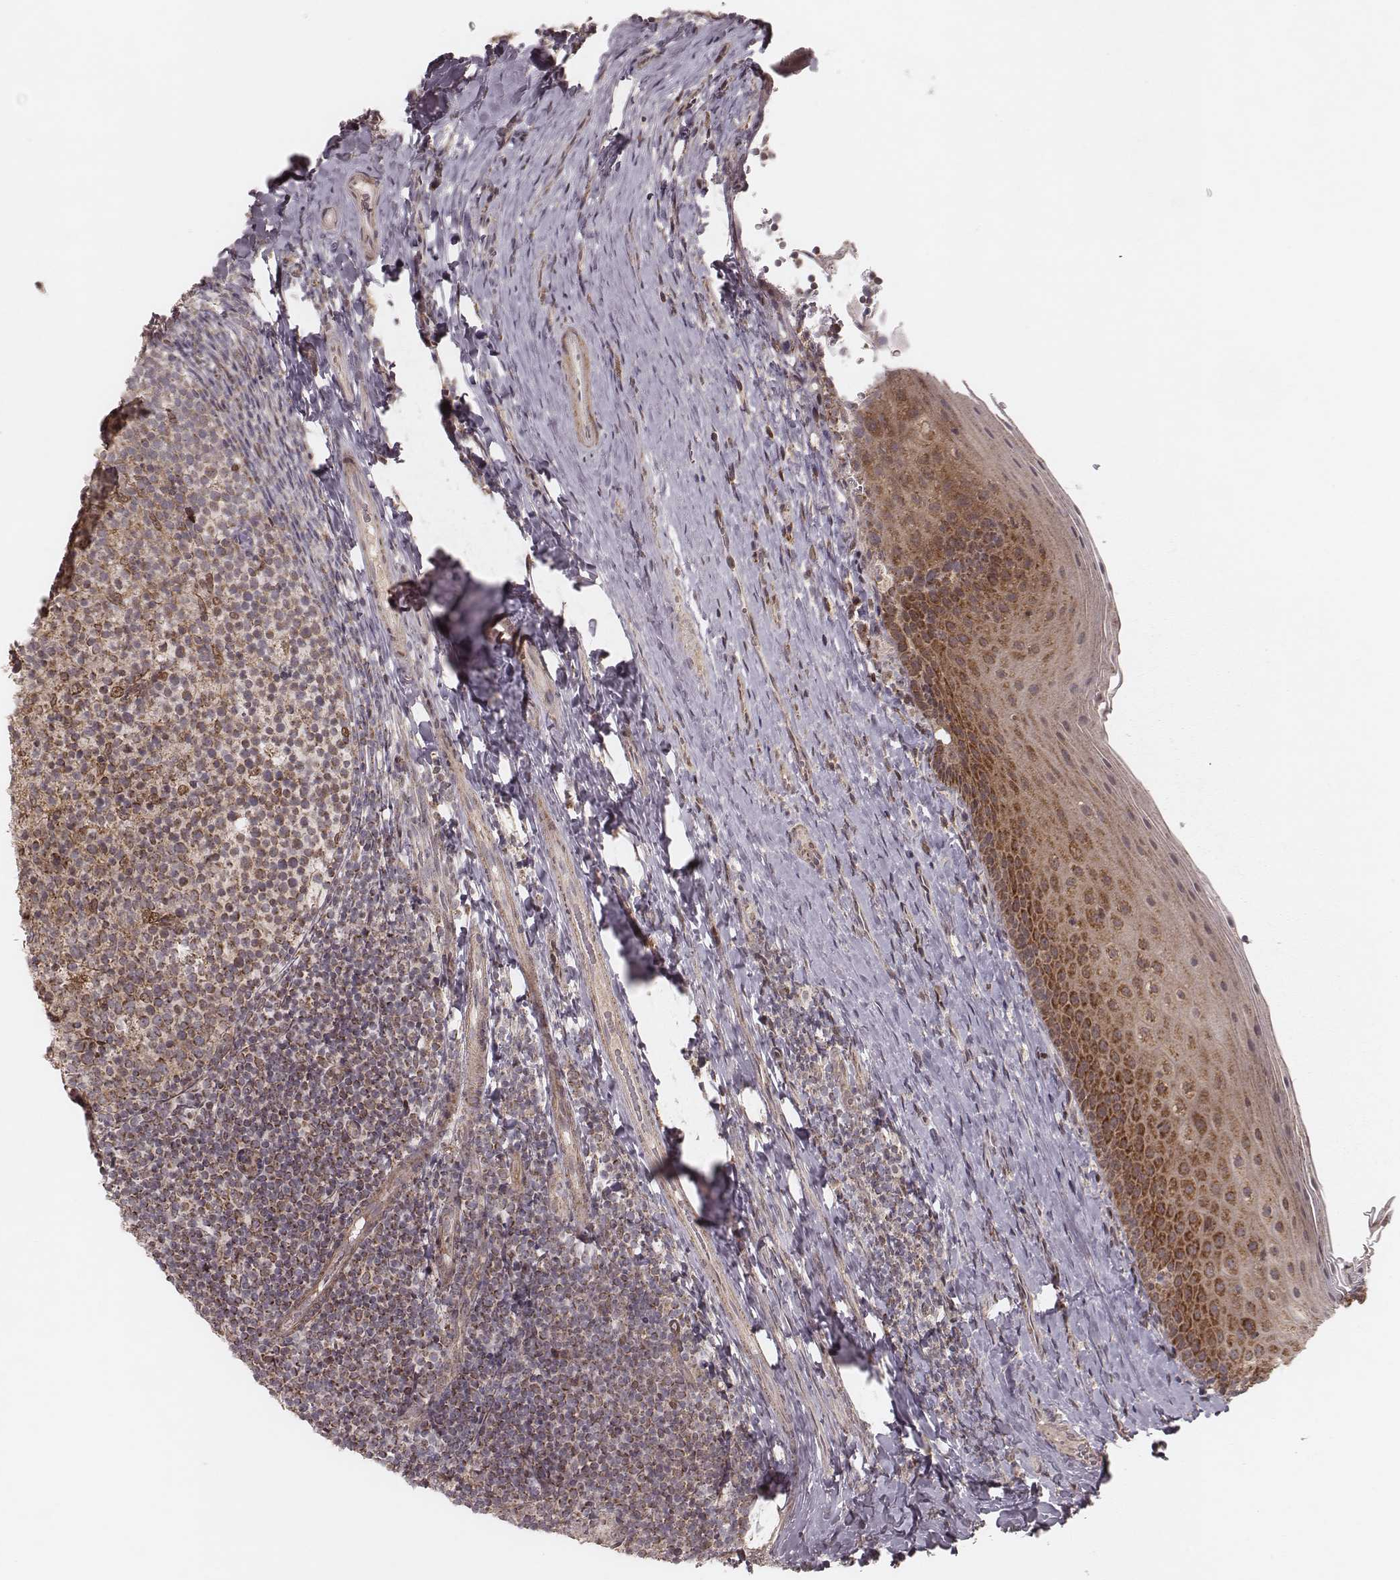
{"staining": {"intensity": "moderate", "quantity": "25%-75%", "location": "cytoplasmic/membranous"}, "tissue": "tonsil", "cell_type": "Germinal center cells", "image_type": "normal", "snomed": [{"axis": "morphology", "description": "Normal tissue, NOS"}, {"axis": "topography", "description": "Tonsil"}], "caption": "Unremarkable tonsil reveals moderate cytoplasmic/membranous expression in about 25%-75% of germinal center cells.", "gene": "NDUFA7", "patient": {"sex": "female", "age": 10}}